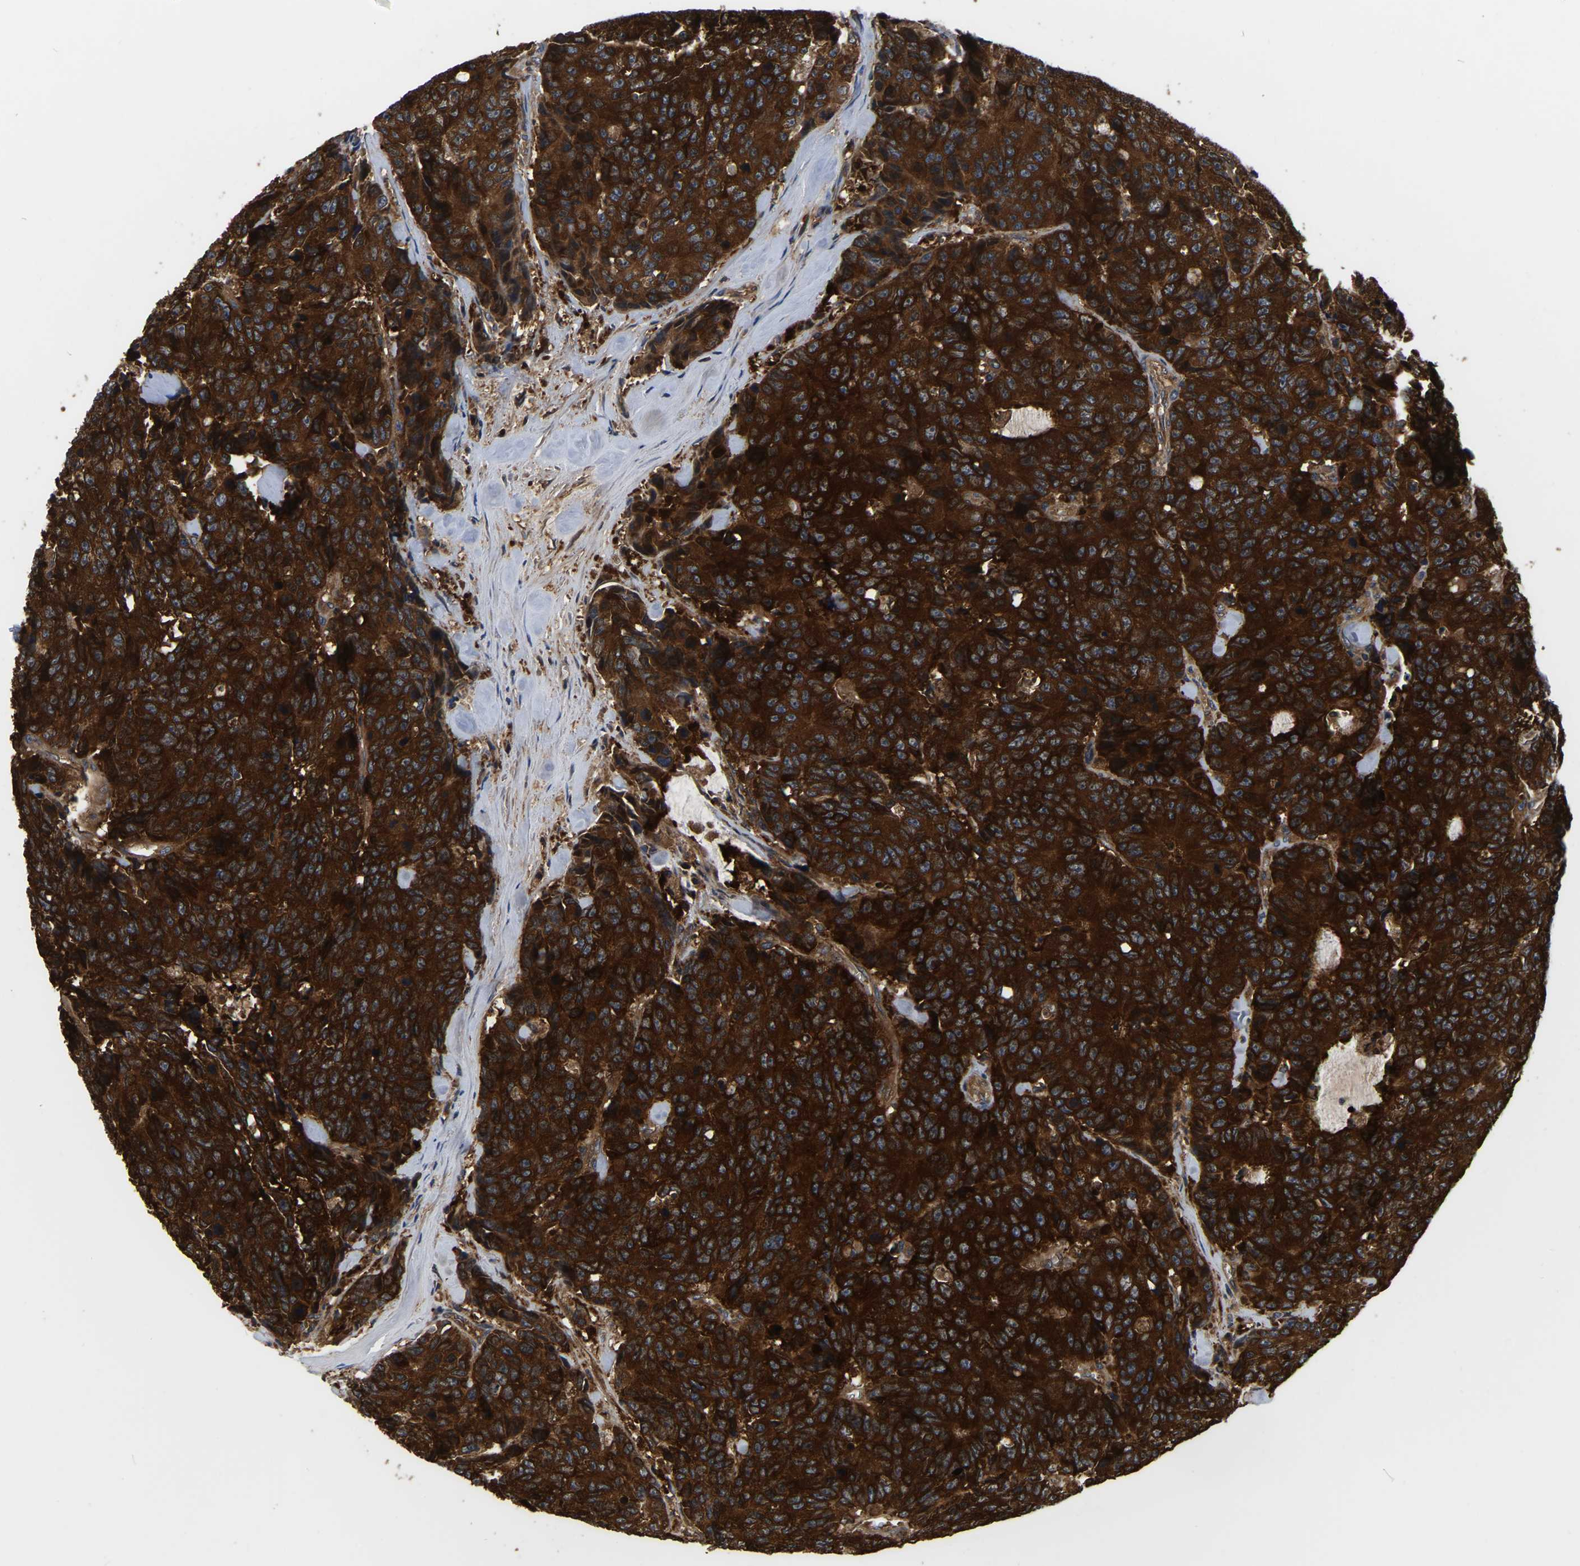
{"staining": {"intensity": "strong", "quantity": ">75%", "location": "cytoplasmic/membranous"}, "tissue": "colorectal cancer", "cell_type": "Tumor cells", "image_type": "cancer", "snomed": [{"axis": "morphology", "description": "Adenocarcinoma, NOS"}, {"axis": "topography", "description": "Colon"}], "caption": "This photomicrograph exhibits IHC staining of colorectal cancer (adenocarcinoma), with high strong cytoplasmic/membranous expression in about >75% of tumor cells.", "gene": "GARS1", "patient": {"sex": "female", "age": 86}}